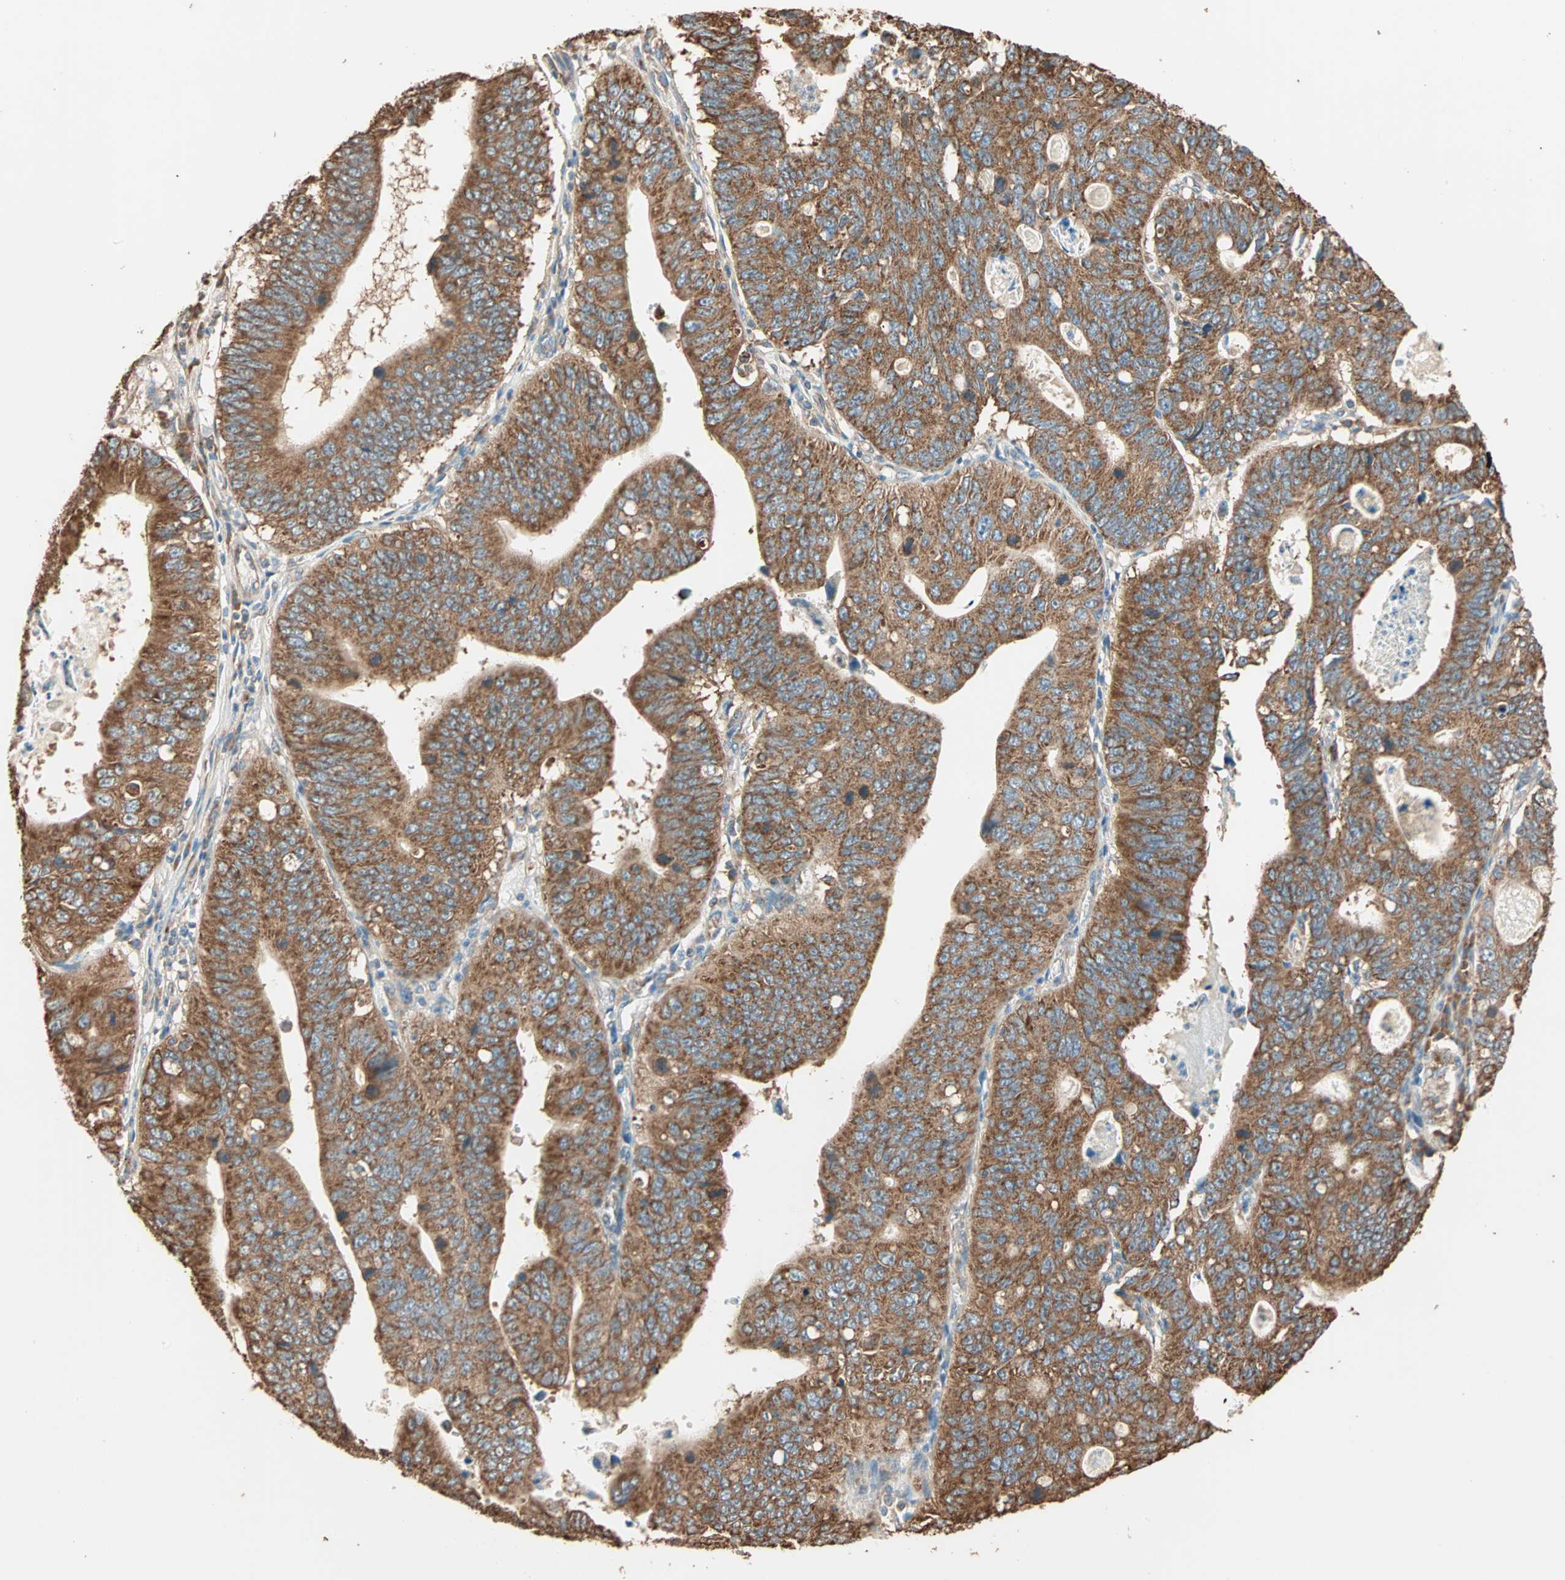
{"staining": {"intensity": "strong", "quantity": ">75%", "location": "cytoplasmic/membranous"}, "tissue": "stomach cancer", "cell_type": "Tumor cells", "image_type": "cancer", "snomed": [{"axis": "morphology", "description": "Adenocarcinoma, NOS"}, {"axis": "topography", "description": "Stomach"}], "caption": "Stomach cancer (adenocarcinoma) stained with DAB immunohistochemistry (IHC) shows high levels of strong cytoplasmic/membranous positivity in approximately >75% of tumor cells. (Stains: DAB (3,3'-diaminobenzidine) in brown, nuclei in blue, Microscopy: brightfield microscopy at high magnification).", "gene": "EIF4G2", "patient": {"sex": "male", "age": 59}}